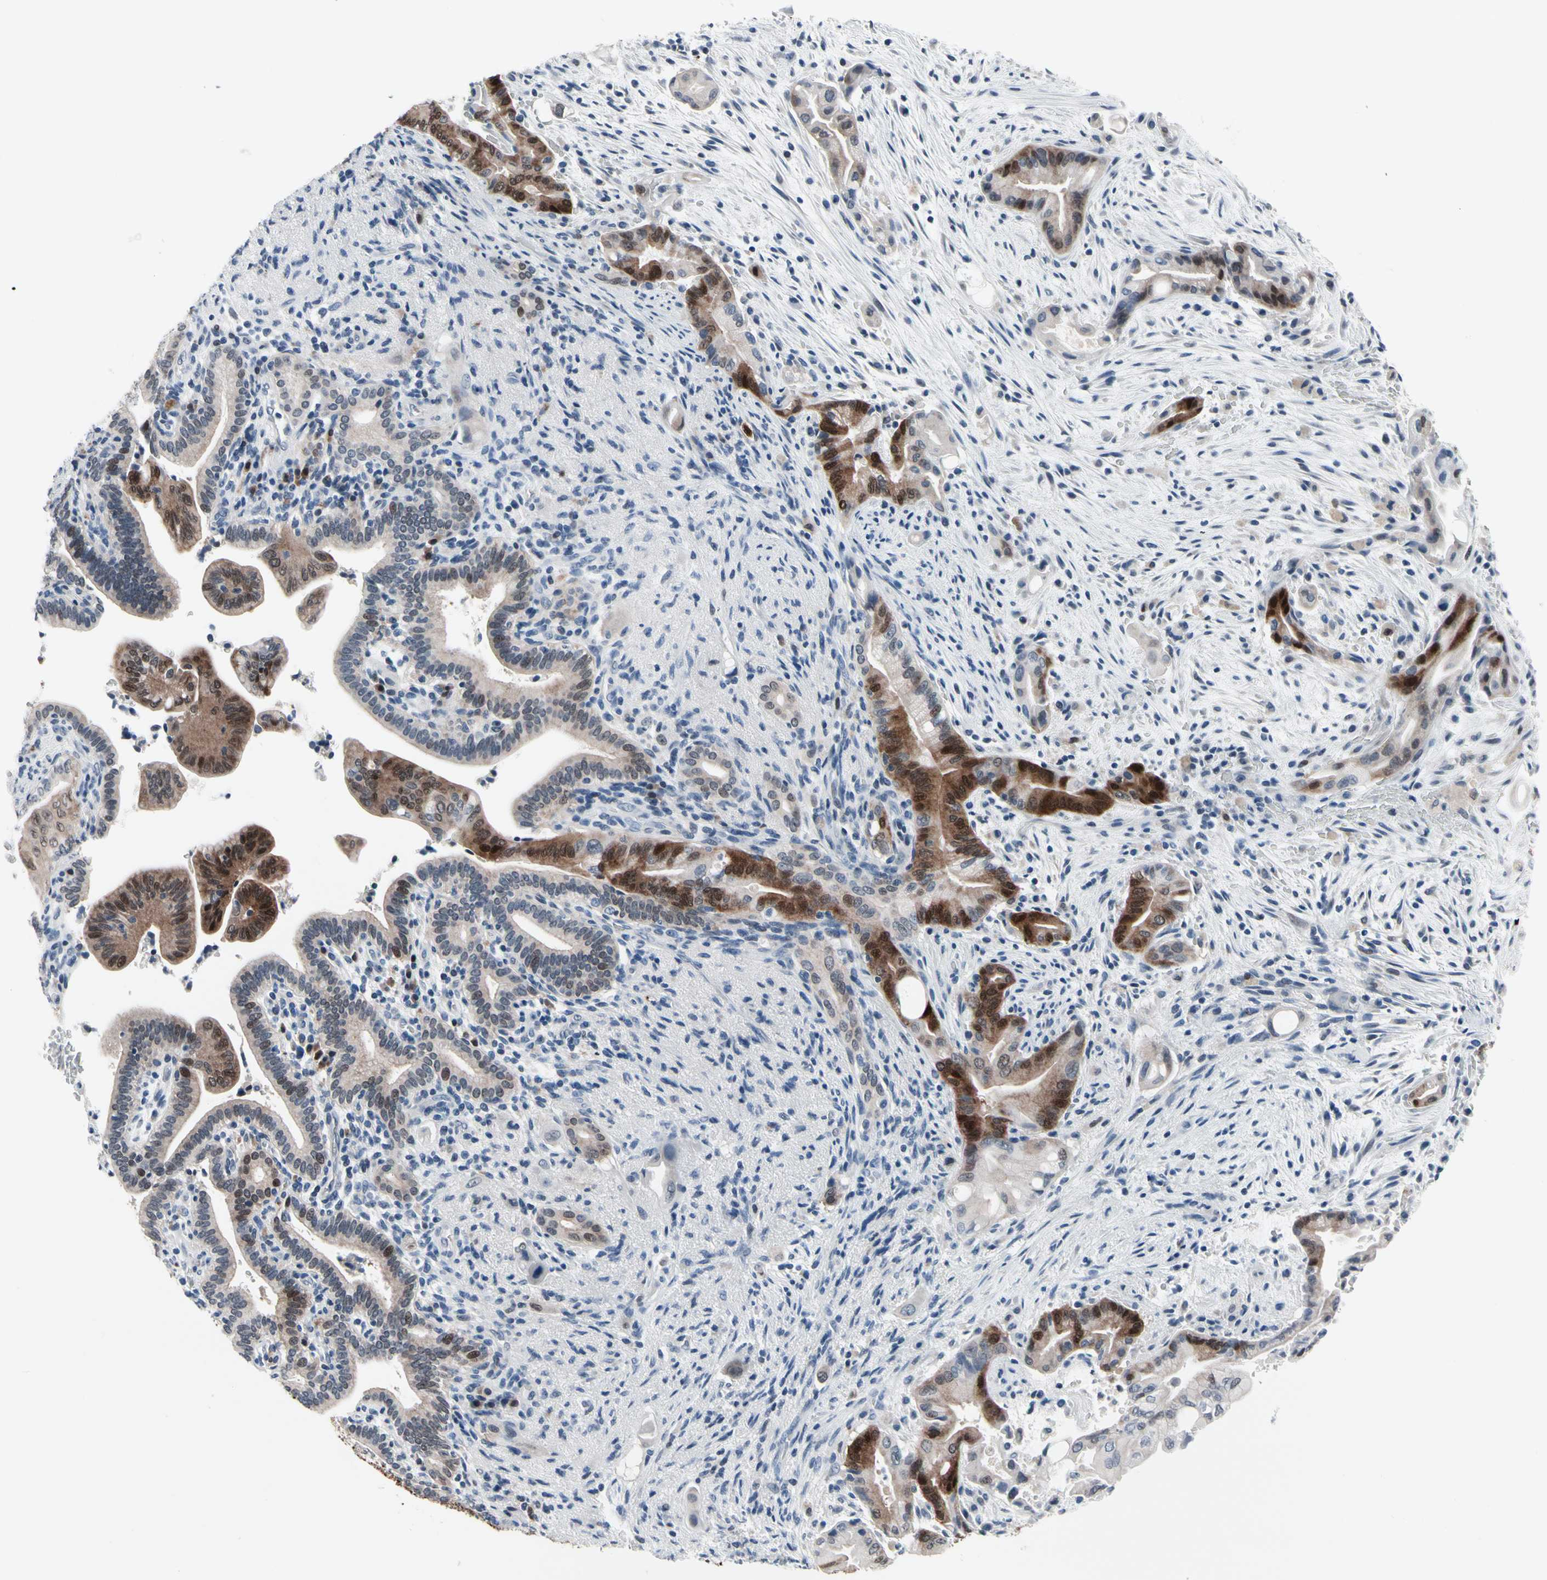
{"staining": {"intensity": "strong", "quantity": "25%-75%", "location": "cytoplasmic/membranous,nuclear"}, "tissue": "liver cancer", "cell_type": "Tumor cells", "image_type": "cancer", "snomed": [{"axis": "morphology", "description": "Cholangiocarcinoma"}, {"axis": "topography", "description": "Liver"}], "caption": "A high amount of strong cytoplasmic/membranous and nuclear positivity is present in approximately 25%-75% of tumor cells in liver cholangiocarcinoma tissue. (brown staining indicates protein expression, while blue staining denotes nuclei).", "gene": "TXN", "patient": {"sex": "female", "age": 68}}